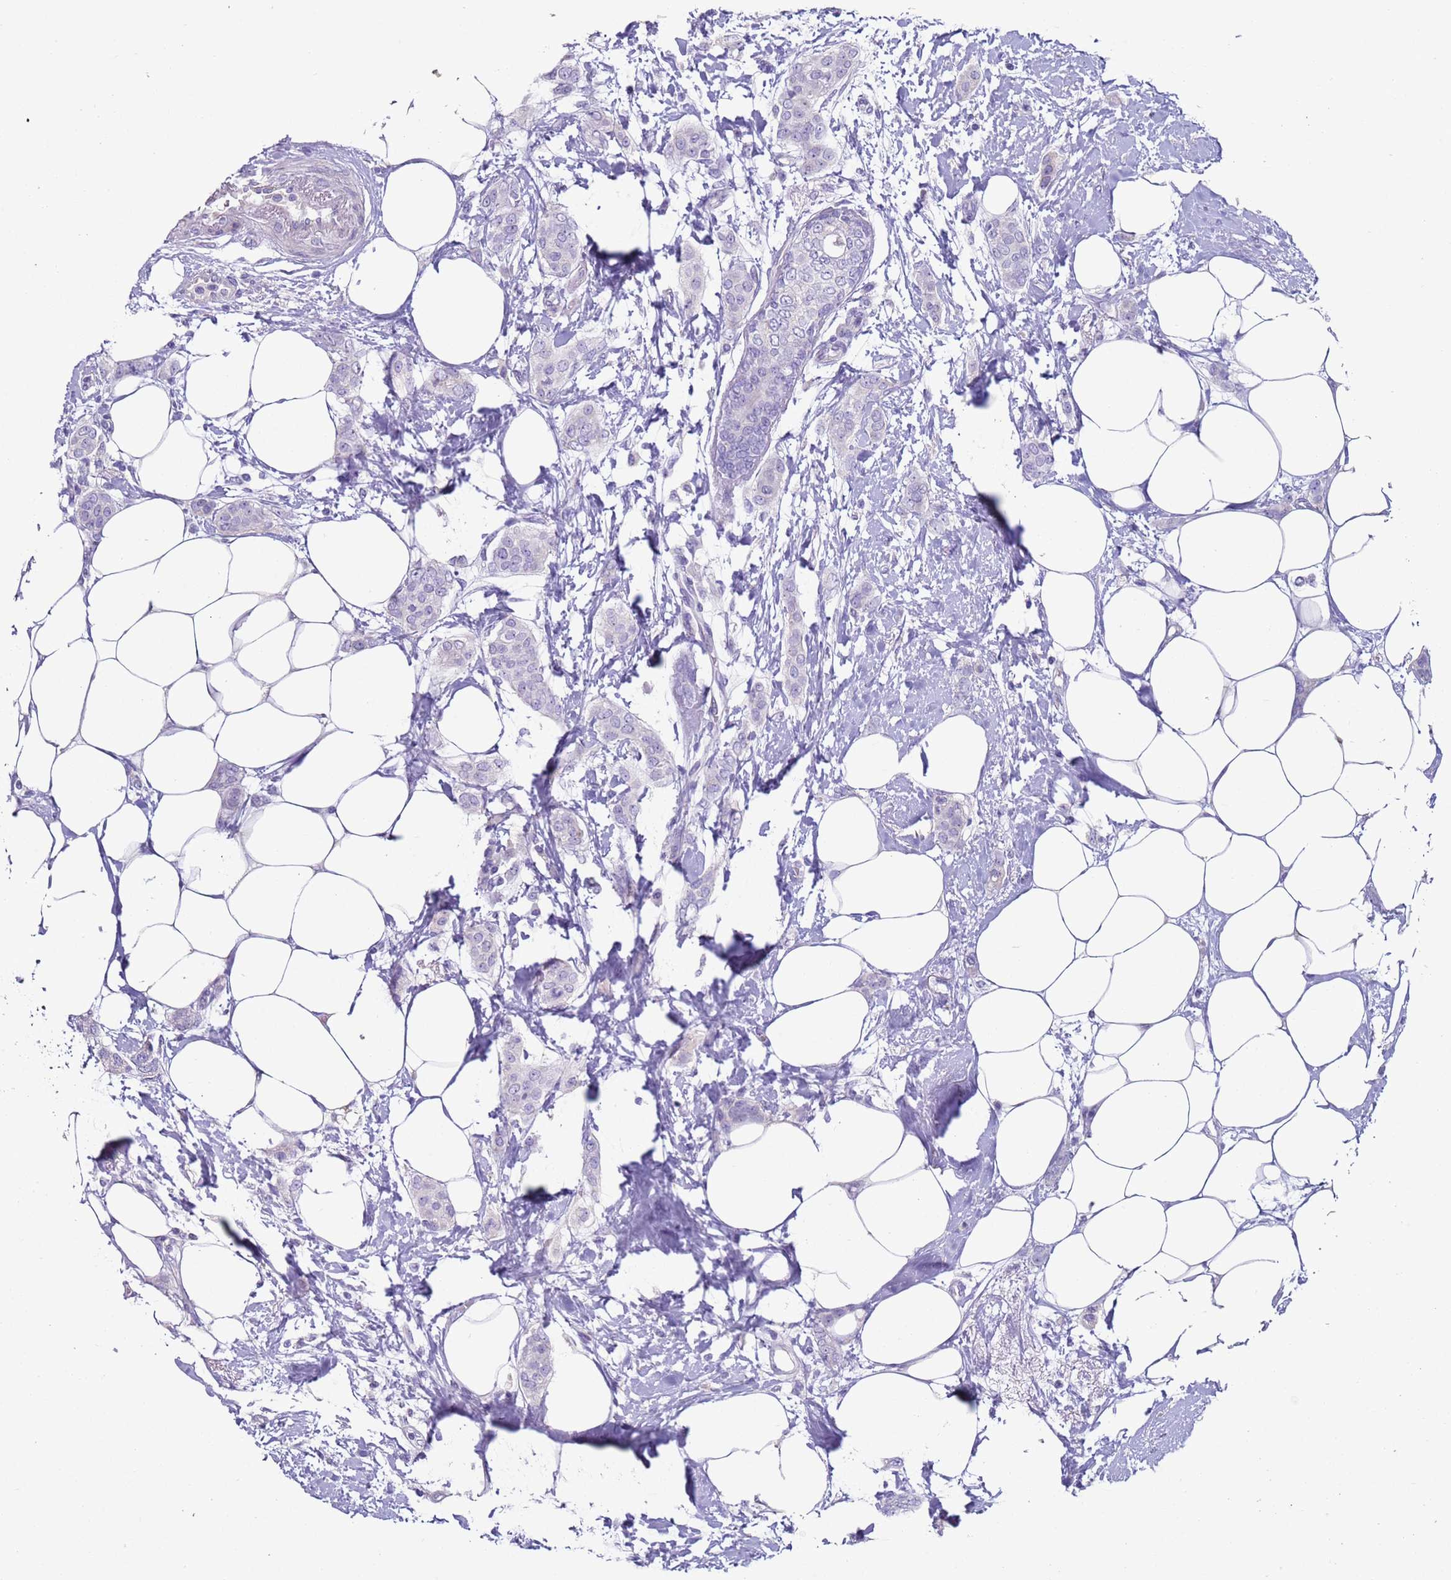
{"staining": {"intensity": "negative", "quantity": "none", "location": "none"}, "tissue": "breast cancer", "cell_type": "Tumor cells", "image_type": "cancer", "snomed": [{"axis": "morphology", "description": "Duct carcinoma"}, {"axis": "topography", "description": "Breast"}], "caption": "The photomicrograph reveals no significant expression in tumor cells of breast invasive ductal carcinoma.", "gene": "NPAP1", "patient": {"sex": "female", "age": 72}}